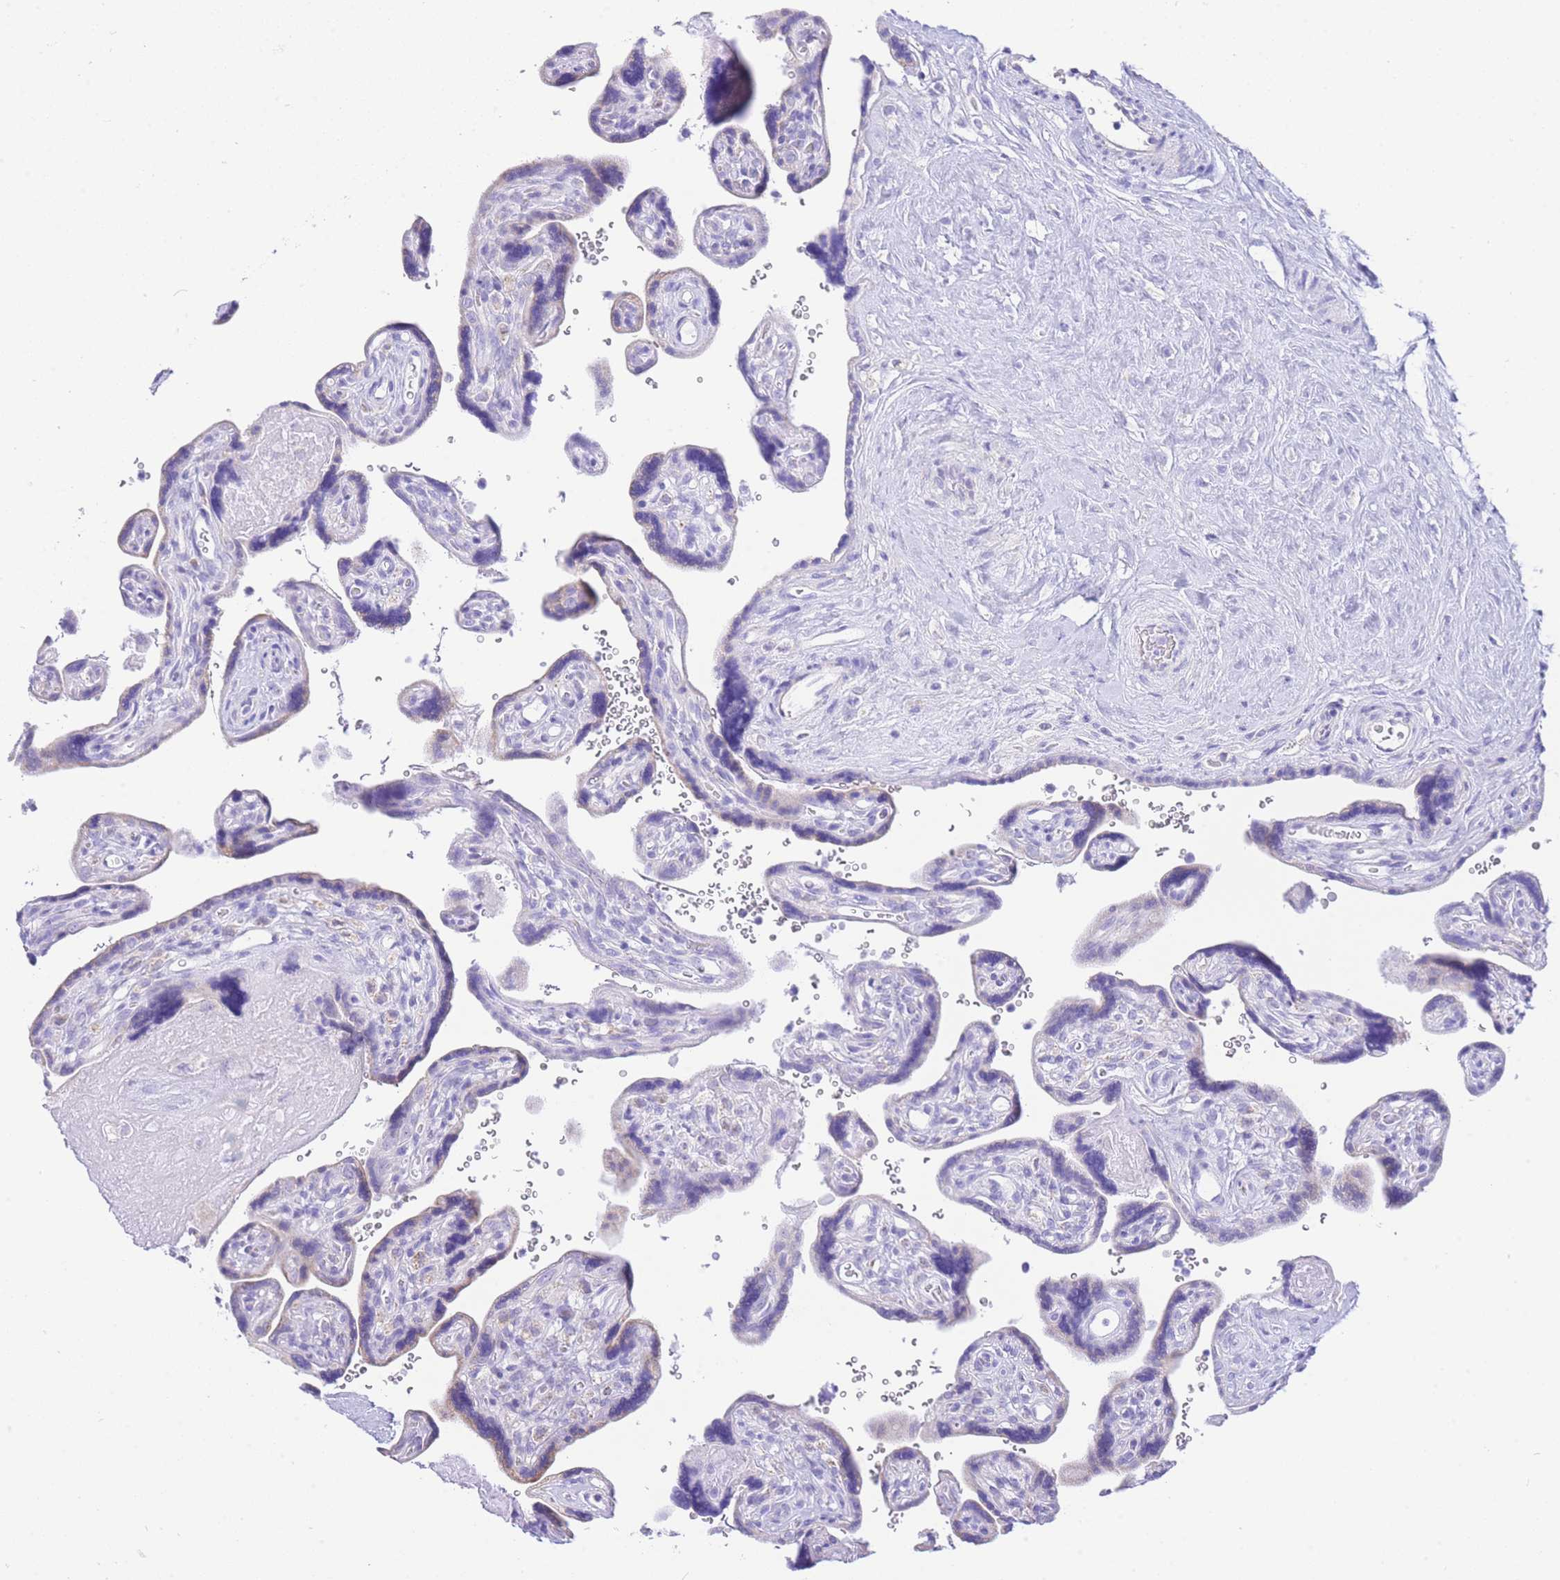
{"staining": {"intensity": "weak", "quantity": "<25%", "location": "cytoplasmic/membranous"}, "tissue": "placenta", "cell_type": "Trophoblastic cells", "image_type": "normal", "snomed": [{"axis": "morphology", "description": "Normal tissue, NOS"}, {"axis": "topography", "description": "Placenta"}], "caption": "An IHC micrograph of benign placenta is shown. There is no staining in trophoblastic cells of placenta. Brightfield microscopy of immunohistochemistry stained with DAB (3,3'-diaminobenzidine) (brown) and hematoxylin (blue), captured at high magnification.", "gene": "ACSM4", "patient": {"sex": "female", "age": 39}}